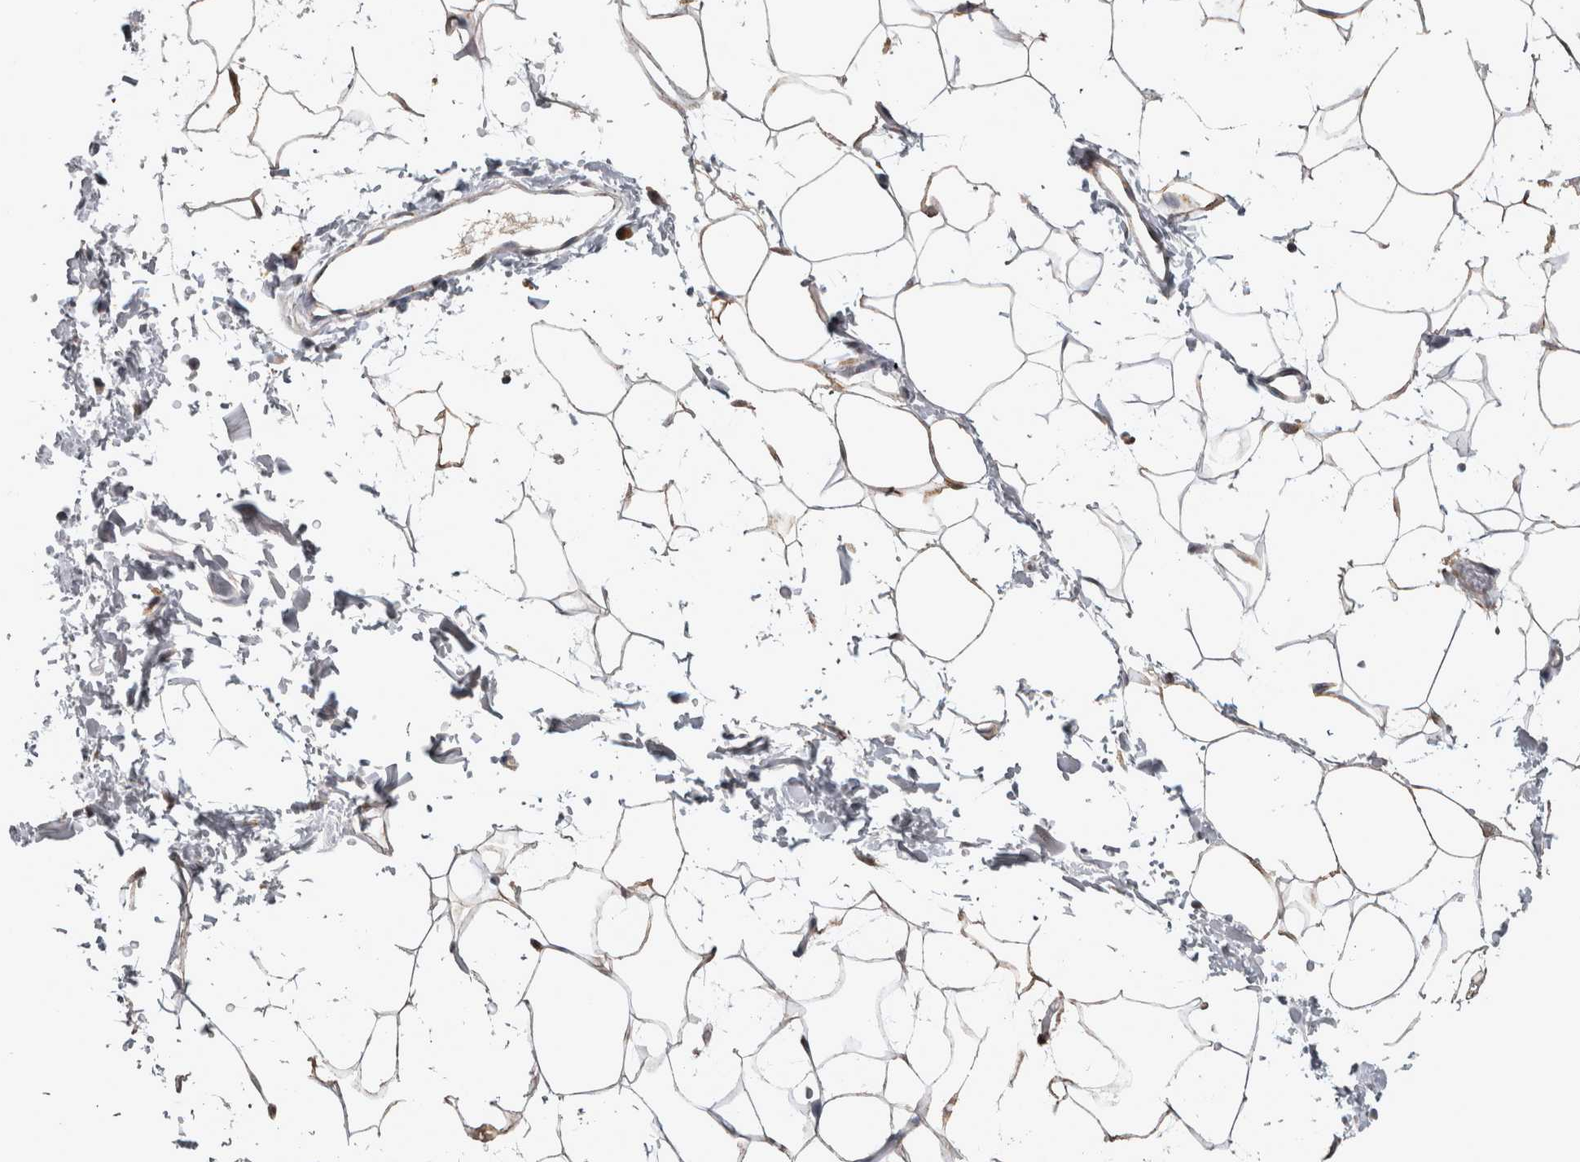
{"staining": {"intensity": "weak", "quantity": ">75%", "location": "cytoplasmic/membranous"}, "tissue": "adipose tissue", "cell_type": "Adipocytes", "image_type": "normal", "snomed": [{"axis": "morphology", "description": "Normal tissue, NOS"}, {"axis": "topography", "description": "Soft tissue"}], "caption": "Weak cytoplasmic/membranous staining for a protein is appreciated in approximately >75% of adipocytes of benign adipose tissue using immunohistochemistry.", "gene": "DBT", "patient": {"sex": "male", "age": 72}}